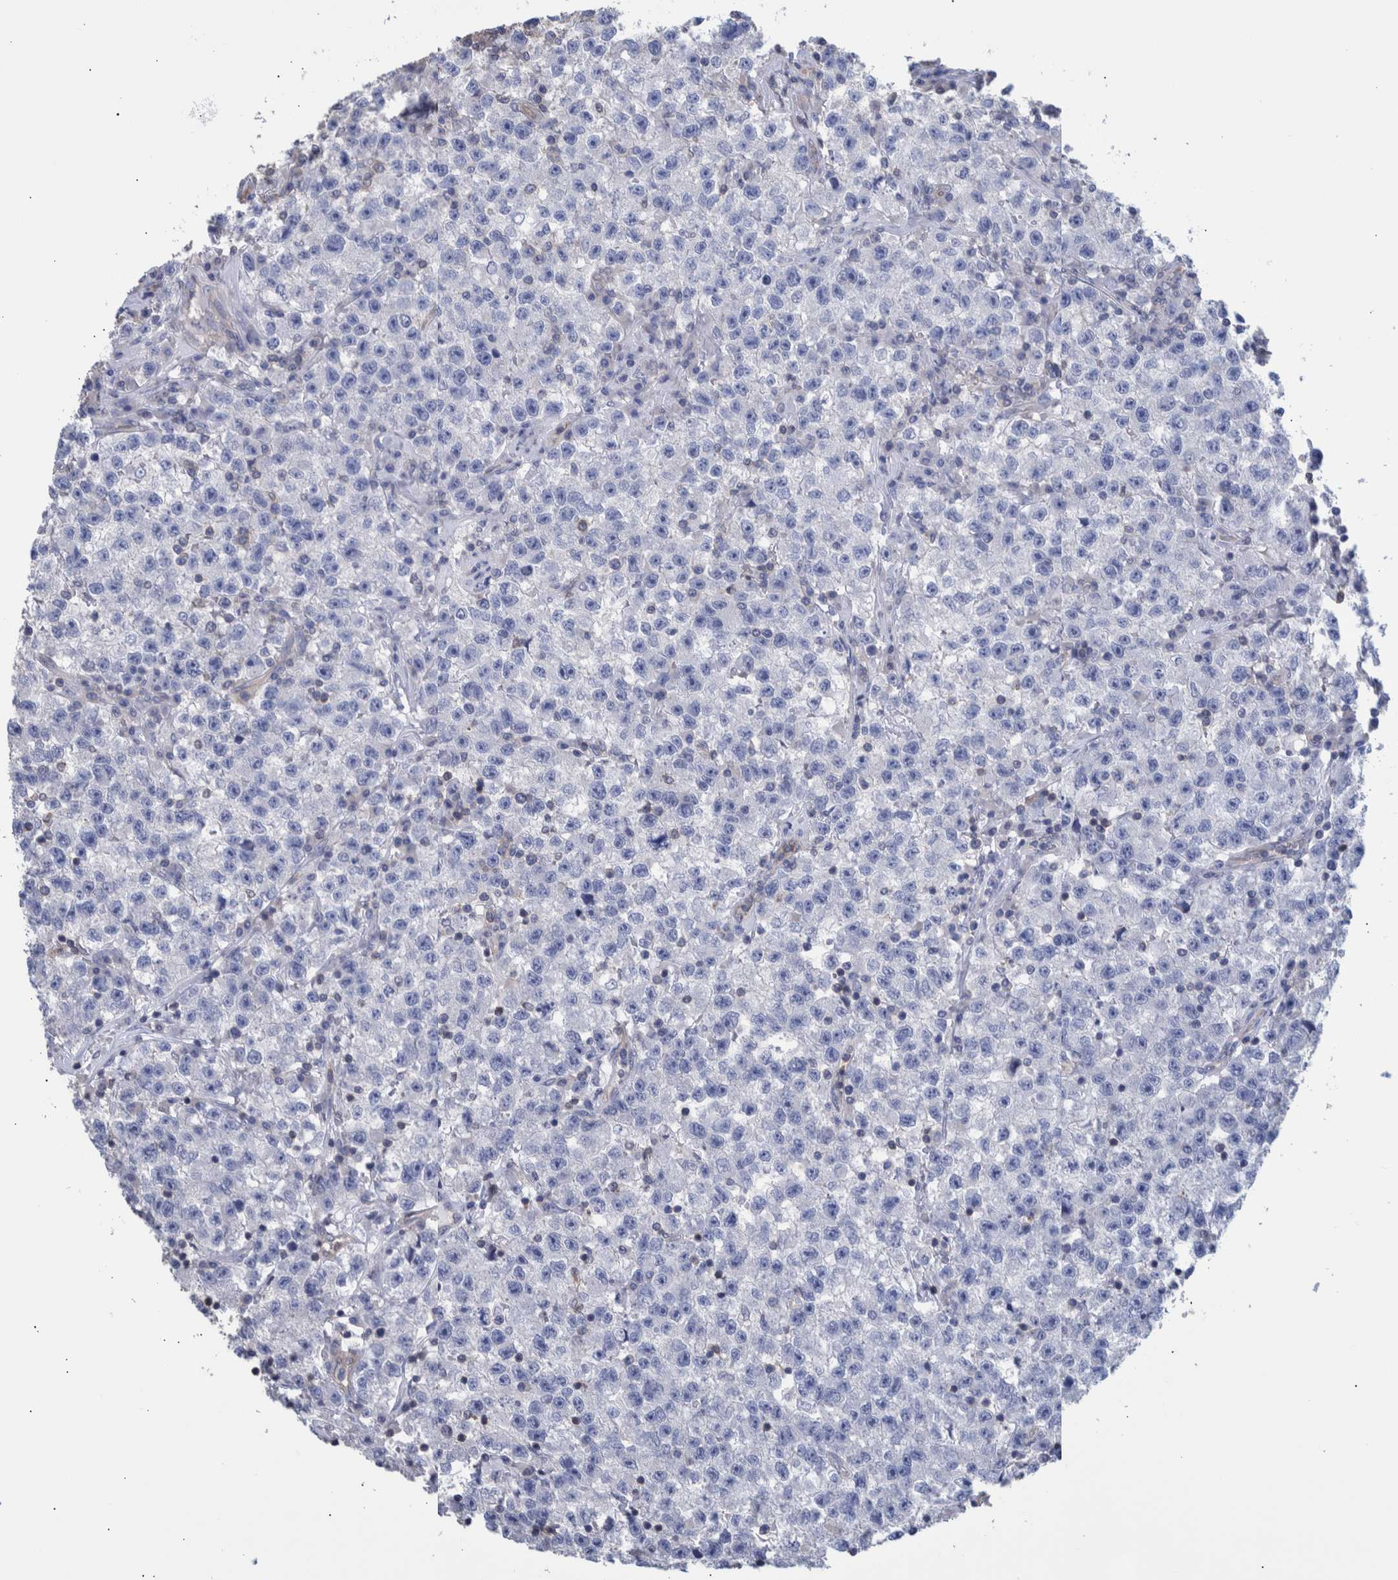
{"staining": {"intensity": "negative", "quantity": "none", "location": "none"}, "tissue": "testis cancer", "cell_type": "Tumor cells", "image_type": "cancer", "snomed": [{"axis": "morphology", "description": "Seminoma, NOS"}, {"axis": "topography", "description": "Testis"}], "caption": "Immunohistochemical staining of testis seminoma shows no significant expression in tumor cells.", "gene": "PPP3CC", "patient": {"sex": "male", "age": 22}}